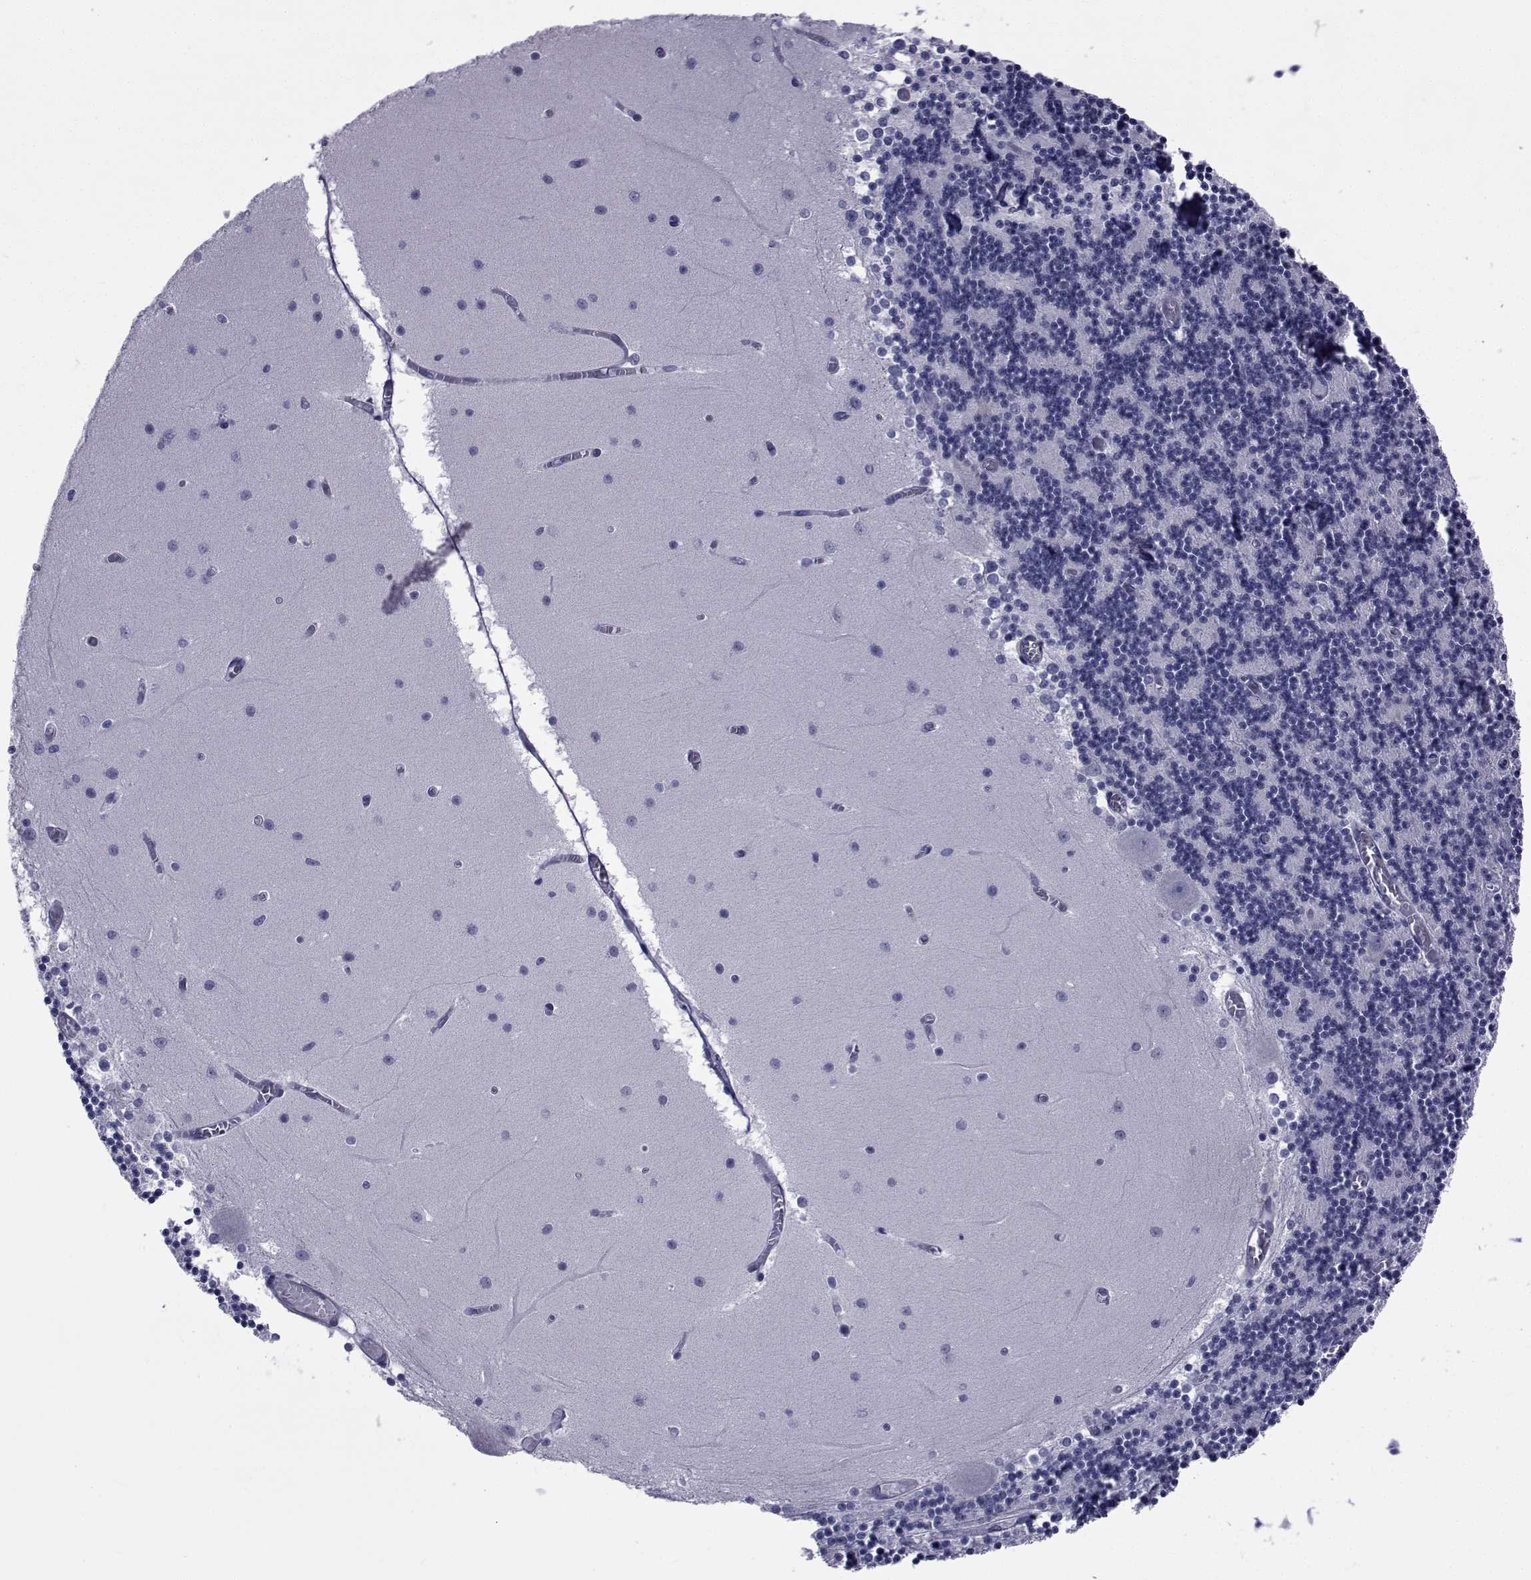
{"staining": {"intensity": "negative", "quantity": "none", "location": "none"}, "tissue": "cerebellum", "cell_type": "Cells in granular layer", "image_type": "normal", "snomed": [{"axis": "morphology", "description": "Normal tissue, NOS"}, {"axis": "topography", "description": "Cerebellum"}], "caption": "High magnification brightfield microscopy of benign cerebellum stained with DAB (brown) and counterstained with hematoxylin (blue): cells in granular layer show no significant positivity.", "gene": "GKAP1", "patient": {"sex": "female", "age": 28}}